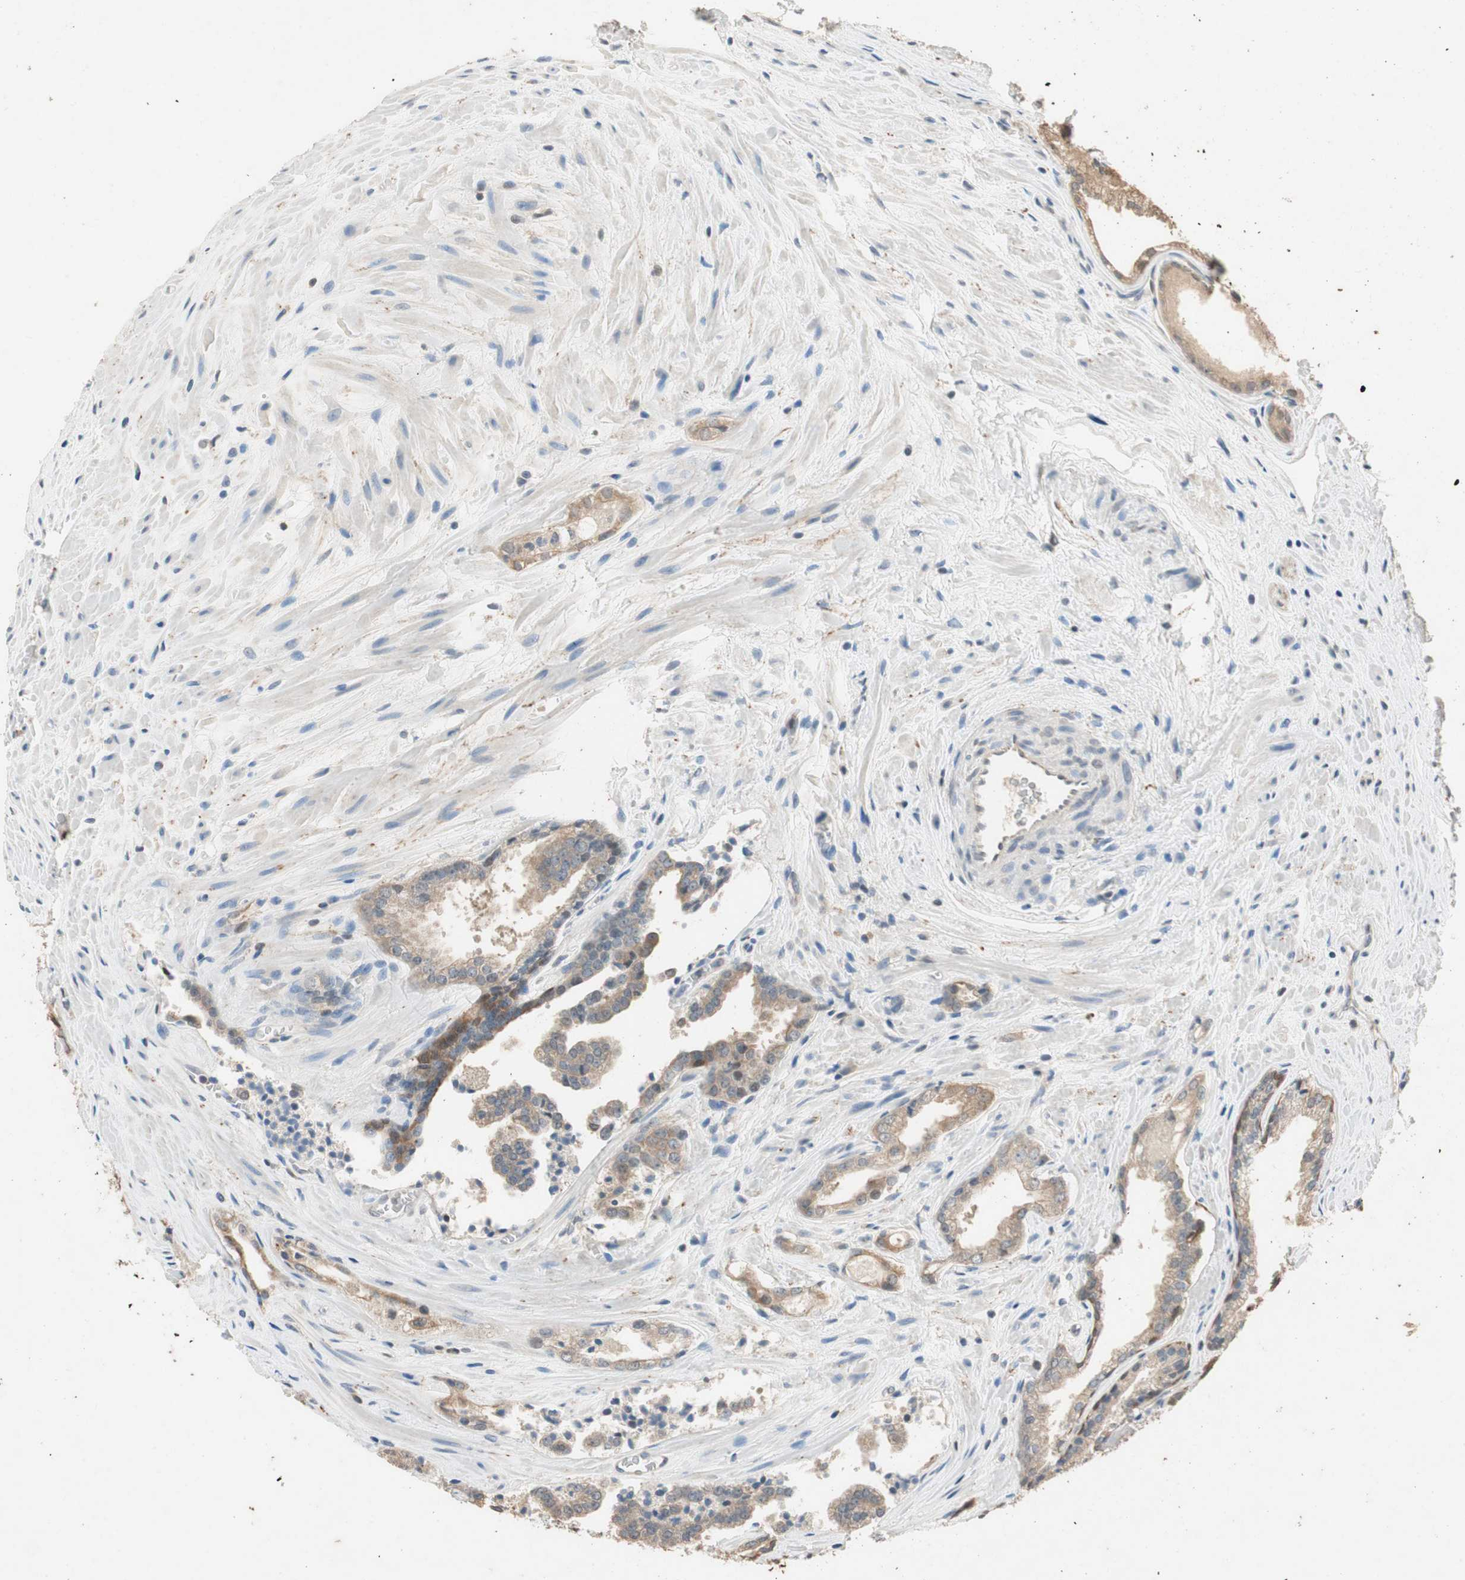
{"staining": {"intensity": "weak", "quantity": ">75%", "location": "cytoplasmic/membranous"}, "tissue": "prostate cancer", "cell_type": "Tumor cells", "image_type": "cancer", "snomed": [{"axis": "morphology", "description": "Adenocarcinoma, Low grade"}, {"axis": "topography", "description": "Prostate"}], "caption": "Prostate cancer was stained to show a protein in brown. There is low levels of weak cytoplasmic/membranous positivity in about >75% of tumor cells.", "gene": "SERPINB5", "patient": {"sex": "male", "age": 60}}